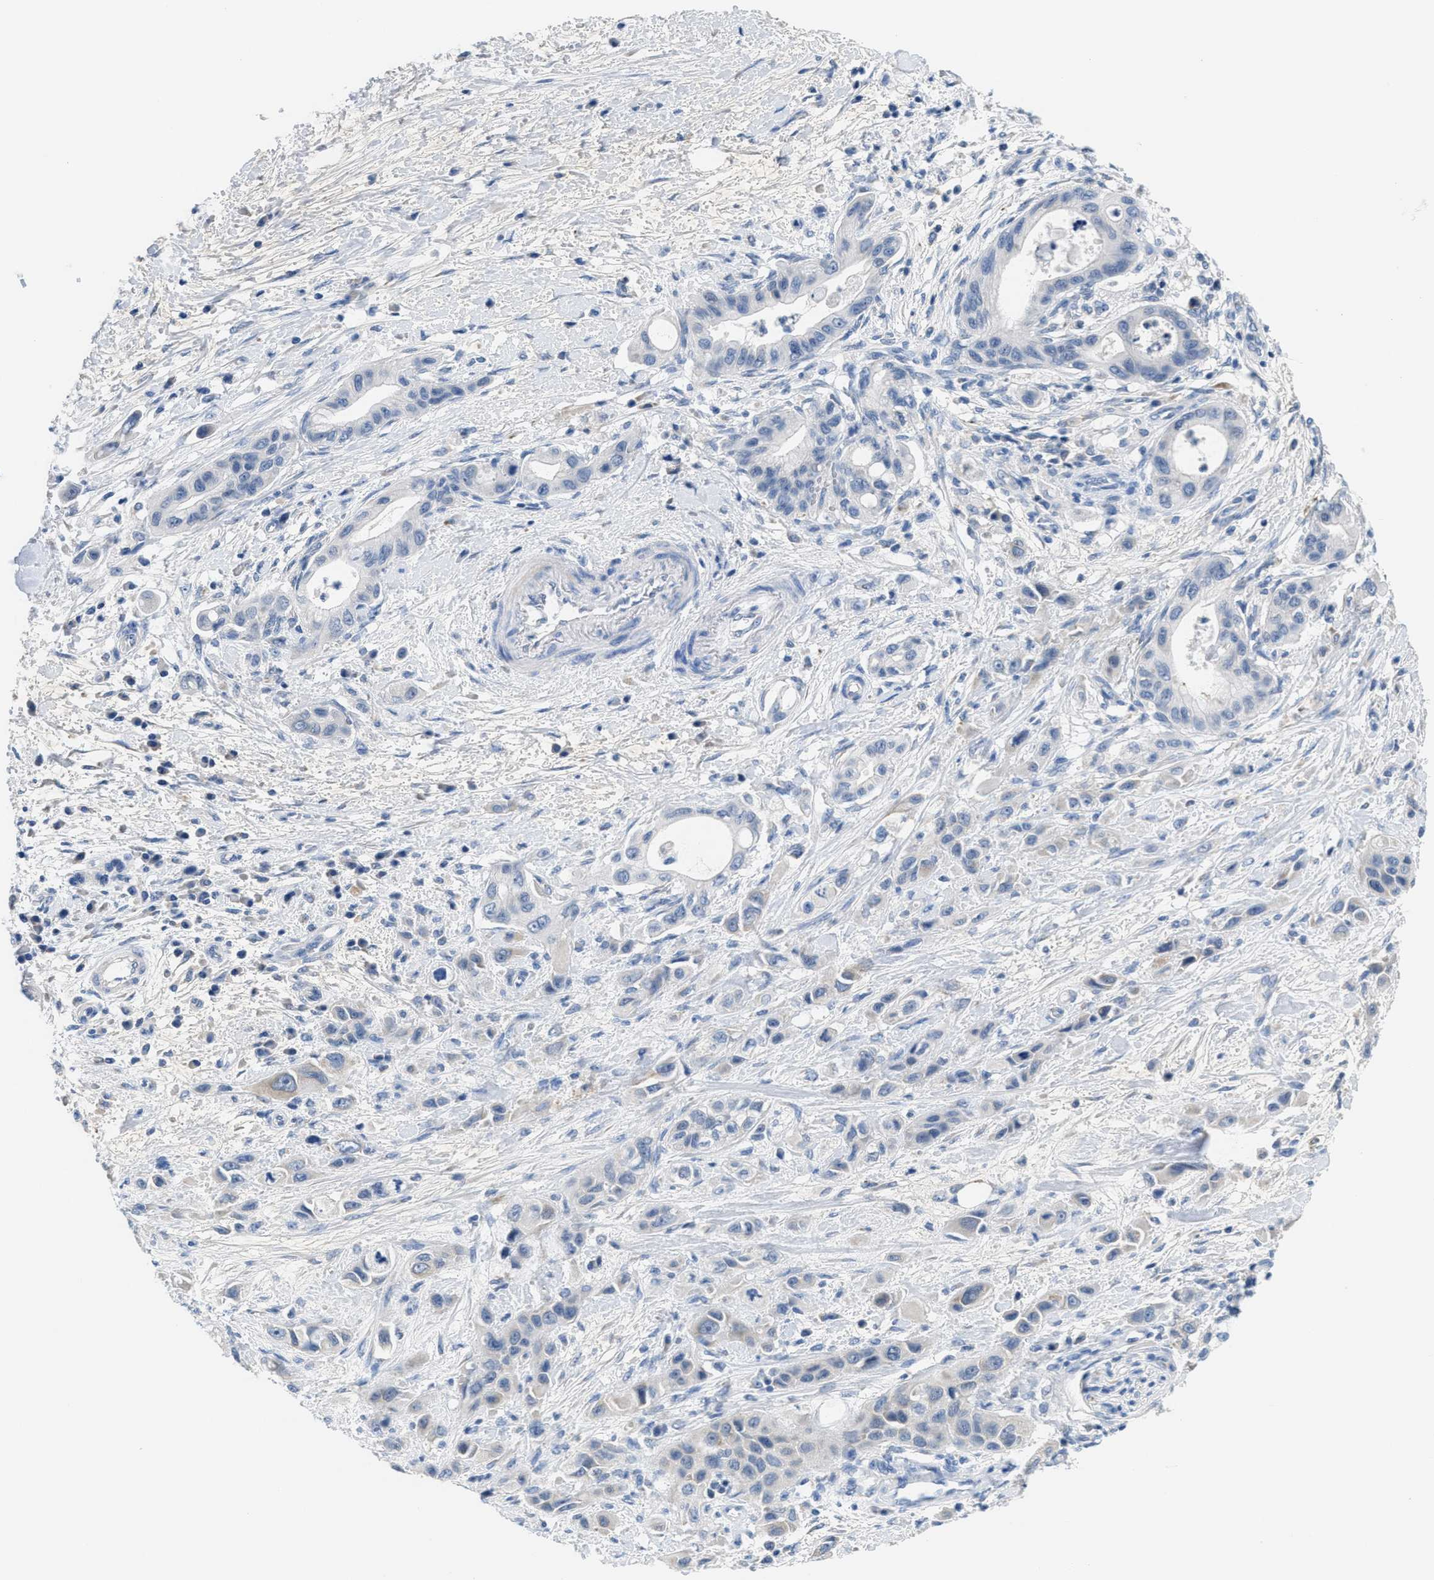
{"staining": {"intensity": "negative", "quantity": "none", "location": "none"}, "tissue": "pancreatic cancer", "cell_type": "Tumor cells", "image_type": "cancer", "snomed": [{"axis": "morphology", "description": "Adenocarcinoma, NOS"}, {"axis": "topography", "description": "Pancreas"}], "caption": "DAB immunohistochemical staining of human pancreatic adenocarcinoma exhibits no significant positivity in tumor cells.", "gene": "PTDSS1", "patient": {"sex": "female", "age": 73}}